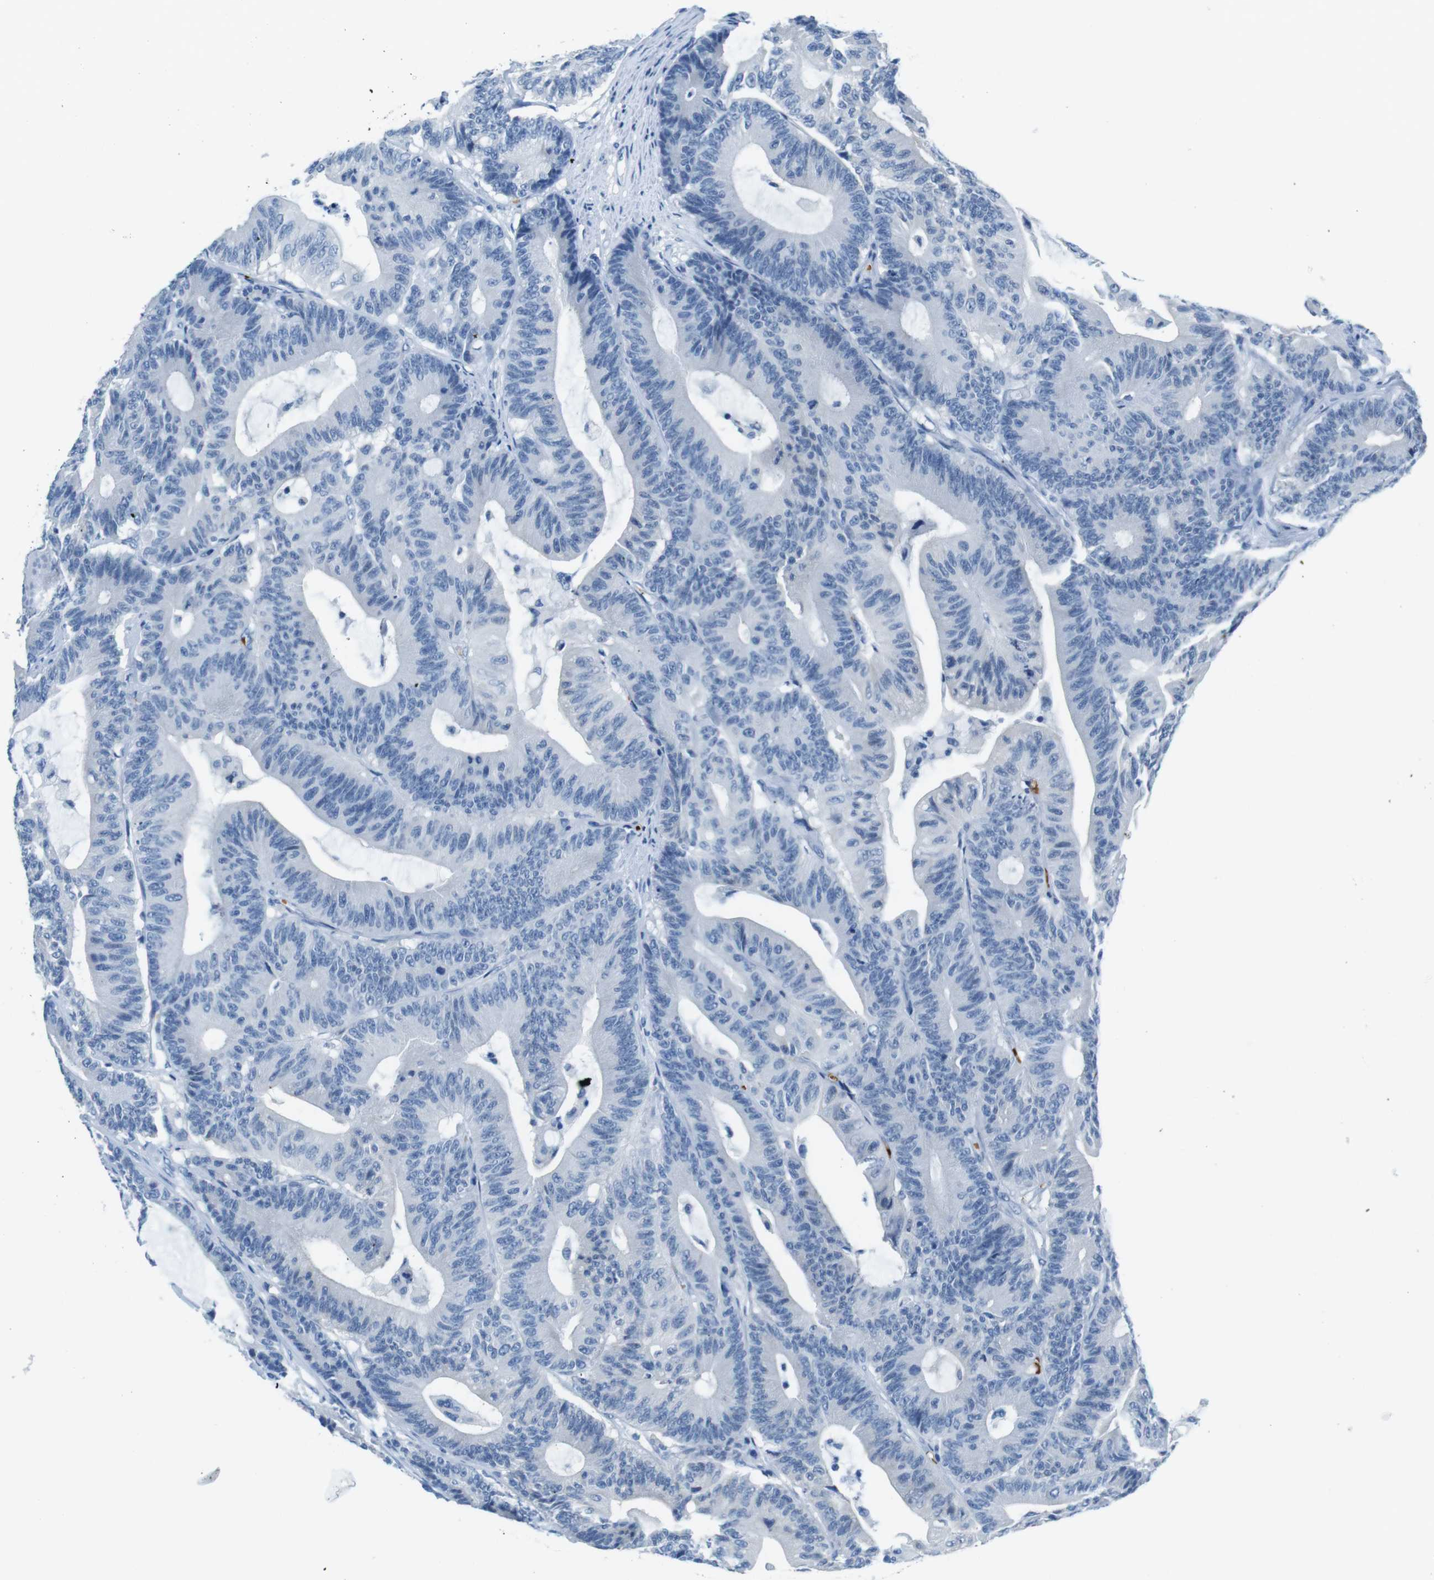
{"staining": {"intensity": "negative", "quantity": "none", "location": "none"}, "tissue": "colorectal cancer", "cell_type": "Tumor cells", "image_type": "cancer", "snomed": [{"axis": "morphology", "description": "Adenocarcinoma, NOS"}, {"axis": "topography", "description": "Colon"}], "caption": "DAB (3,3'-diaminobenzidine) immunohistochemical staining of colorectal cancer (adenocarcinoma) exhibits no significant staining in tumor cells.", "gene": "TFAP2C", "patient": {"sex": "female", "age": 84}}